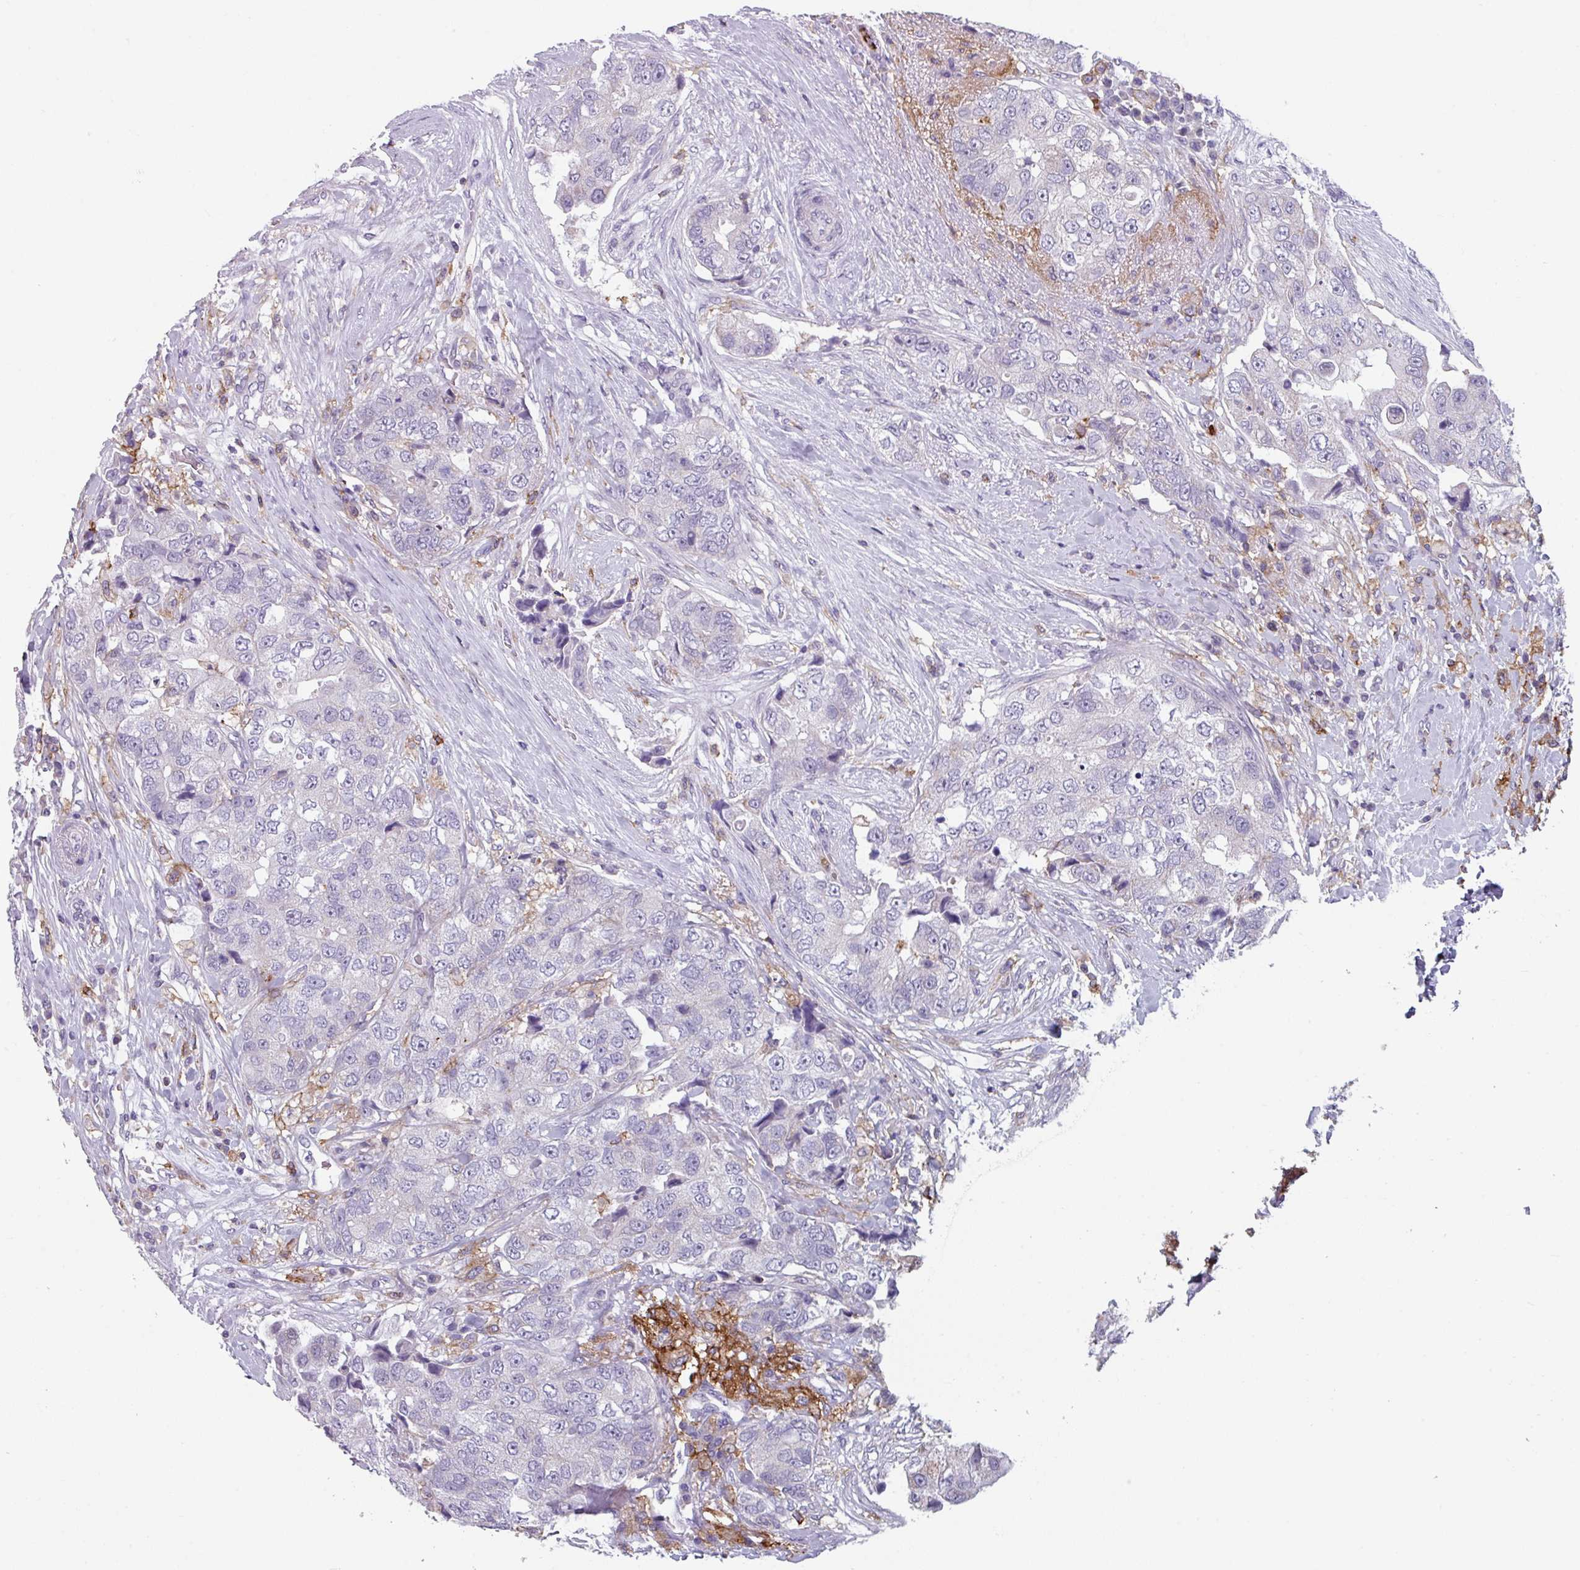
{"staining": {"intensity": "negative", "quantity": "none", "location": "none"}, "tissue": "breast cancer", "cell_type": "Tumor cells", "image_type": "cancer", "snomed": [{"axis": "morphology", "description": "Normal tissue, NOS"}, {"axis": "morphology", "description": "Duct carcinoma"}, {"axis": "topography", "description": "Breast"}], "caption": "This is an immunohistochemistry (IHC) histopathology image of intraductal carcinoma (breast). There is no positivity in tumor cells.", "gene": "EXOSC5", "patient": {"sex": "female", "age": 62}}